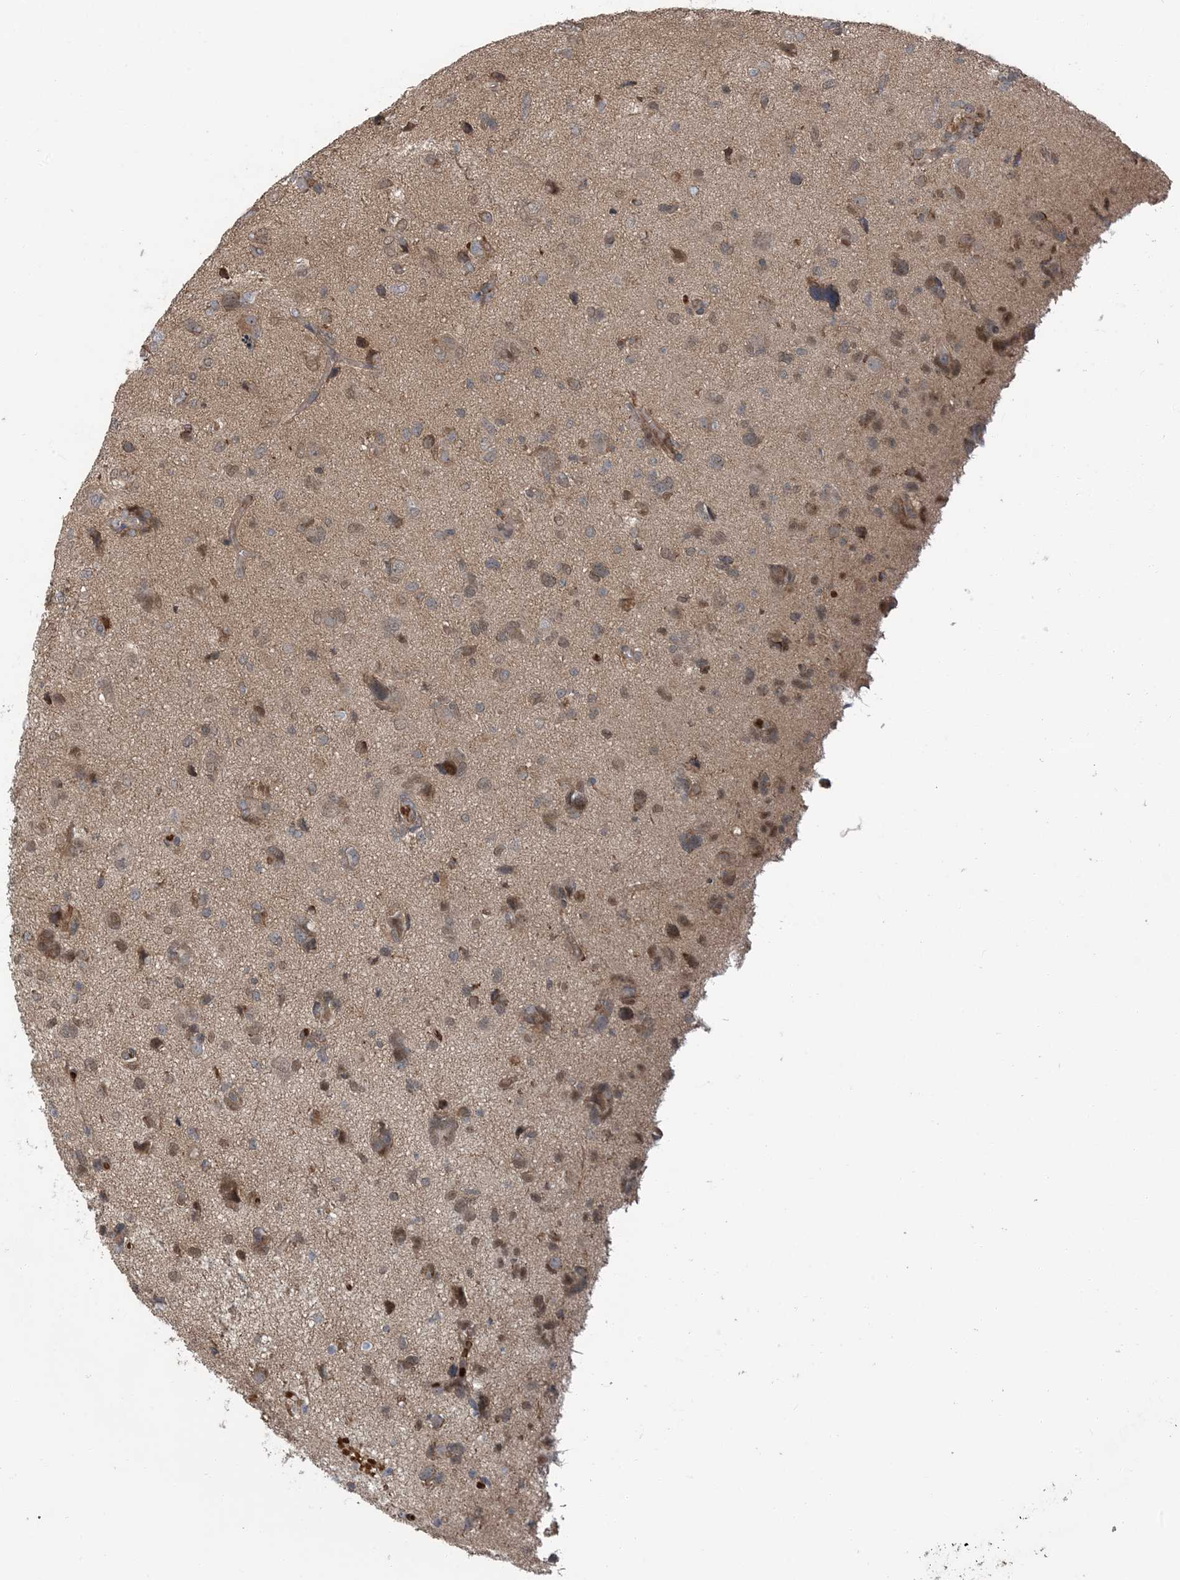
{"staining": {"intensity": "weak", "quantity": "<25%", "location": "cytoplasmic/membranous"}, "tissue": "glioma", "cell_type": "Tumor cells", "image_type": "cancer", "snomed": [{"axis": "morphology", "description": "Glioma, malignant, High grade"}, {"axis": "topography", "description": "Brain"}], "caption": "The micrograph reveals no significant expression in tumor cells of high-grade glioma (malignant). (Stains: DAB (3,3'-diaminobenzidine) immunohistochemistry with hematoxylin counter stain, Microscopy: brightfield microscopy at high magnification).", "gene": "ERI2", "patient": {"sex": "female", "age": 59}}